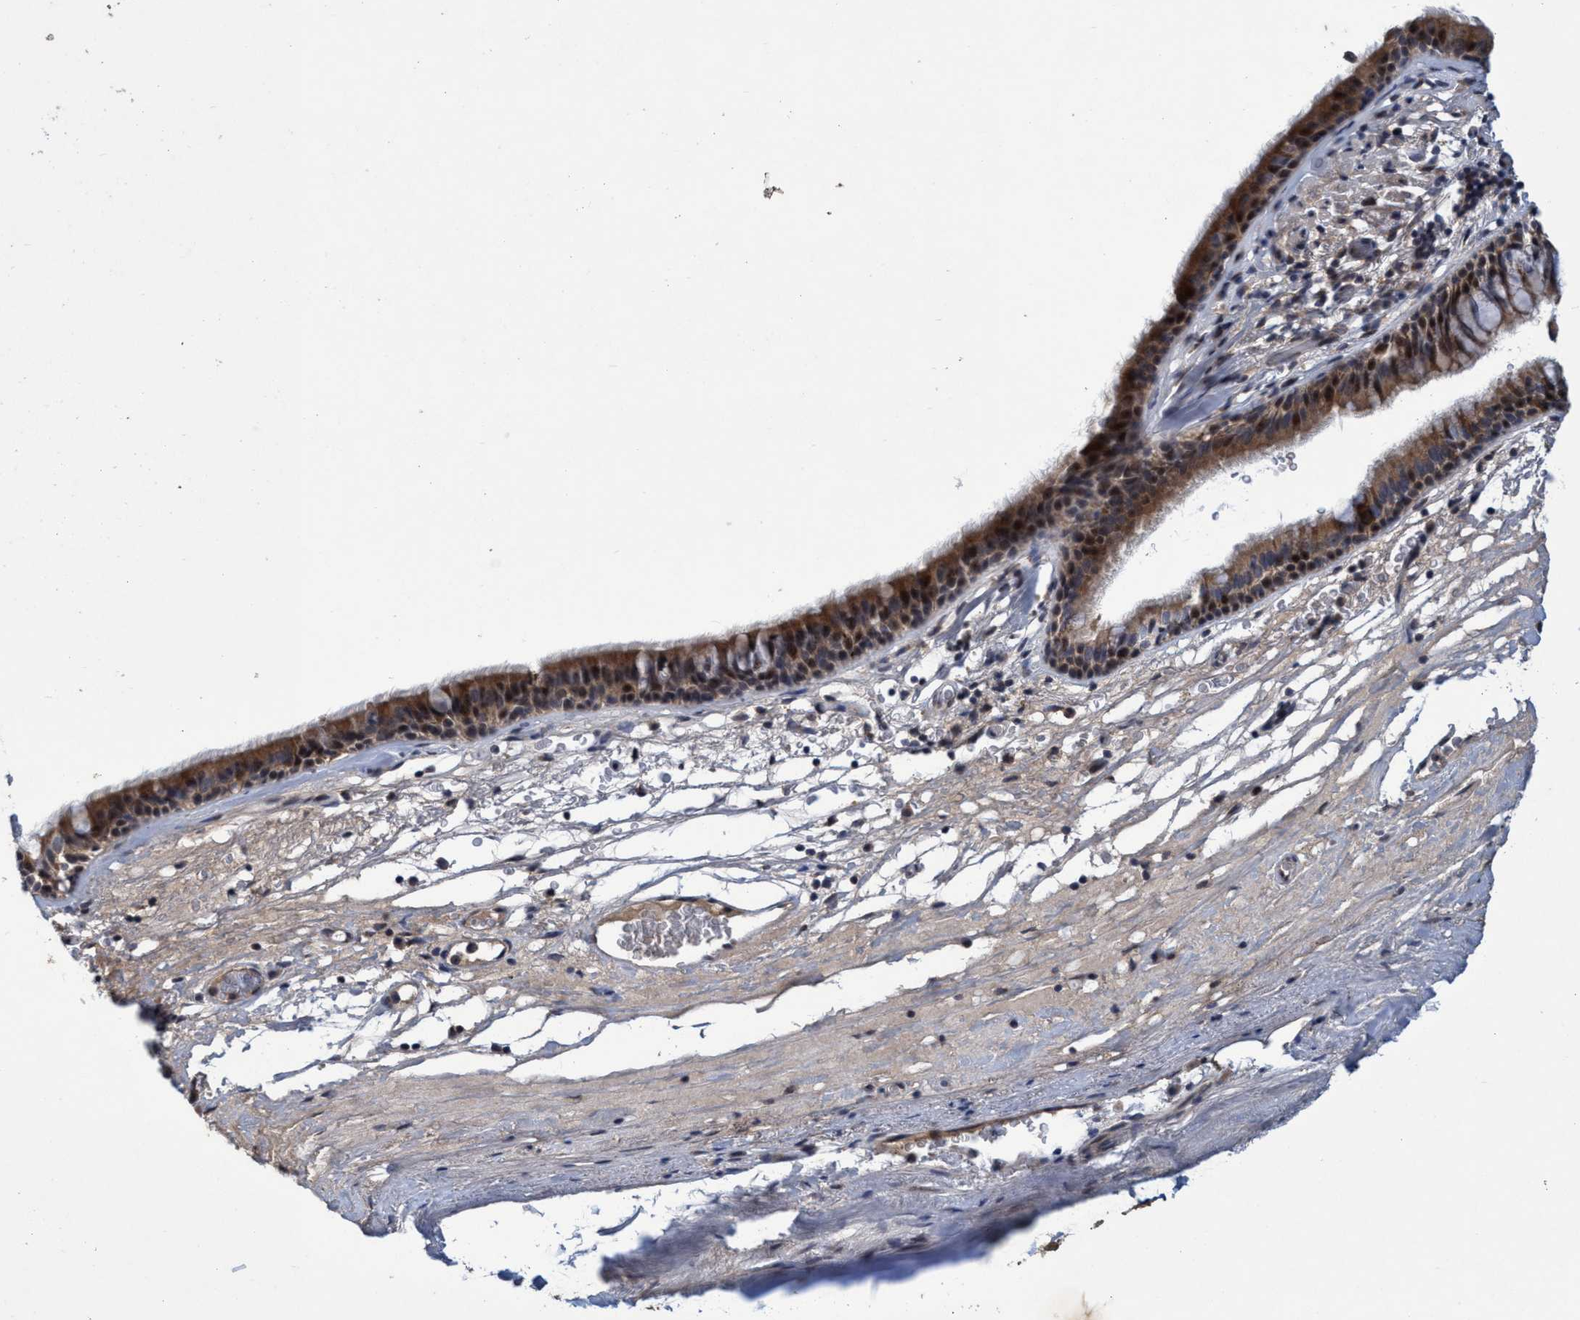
{"staining": {"intensity": "moderate", "quantity": ">75%", "location": "cytoplasmic/membranous,nuclear"}, "tissue": "bronchus", "cell_type": "Respiratory epithelial cells", "image_type": "normal", "snomed": [{"axis": "morphology", "description": "Normal tissue, NOS"}, {"axis": "topography", "description": "Cartilage tissue"}], "caption": "Bronchus stained with a protein marker demonstrates moderate staining in respiratory epithelial cells.", "gene": "ZNF677", "patient": {"sex": "female", "age": 63}}